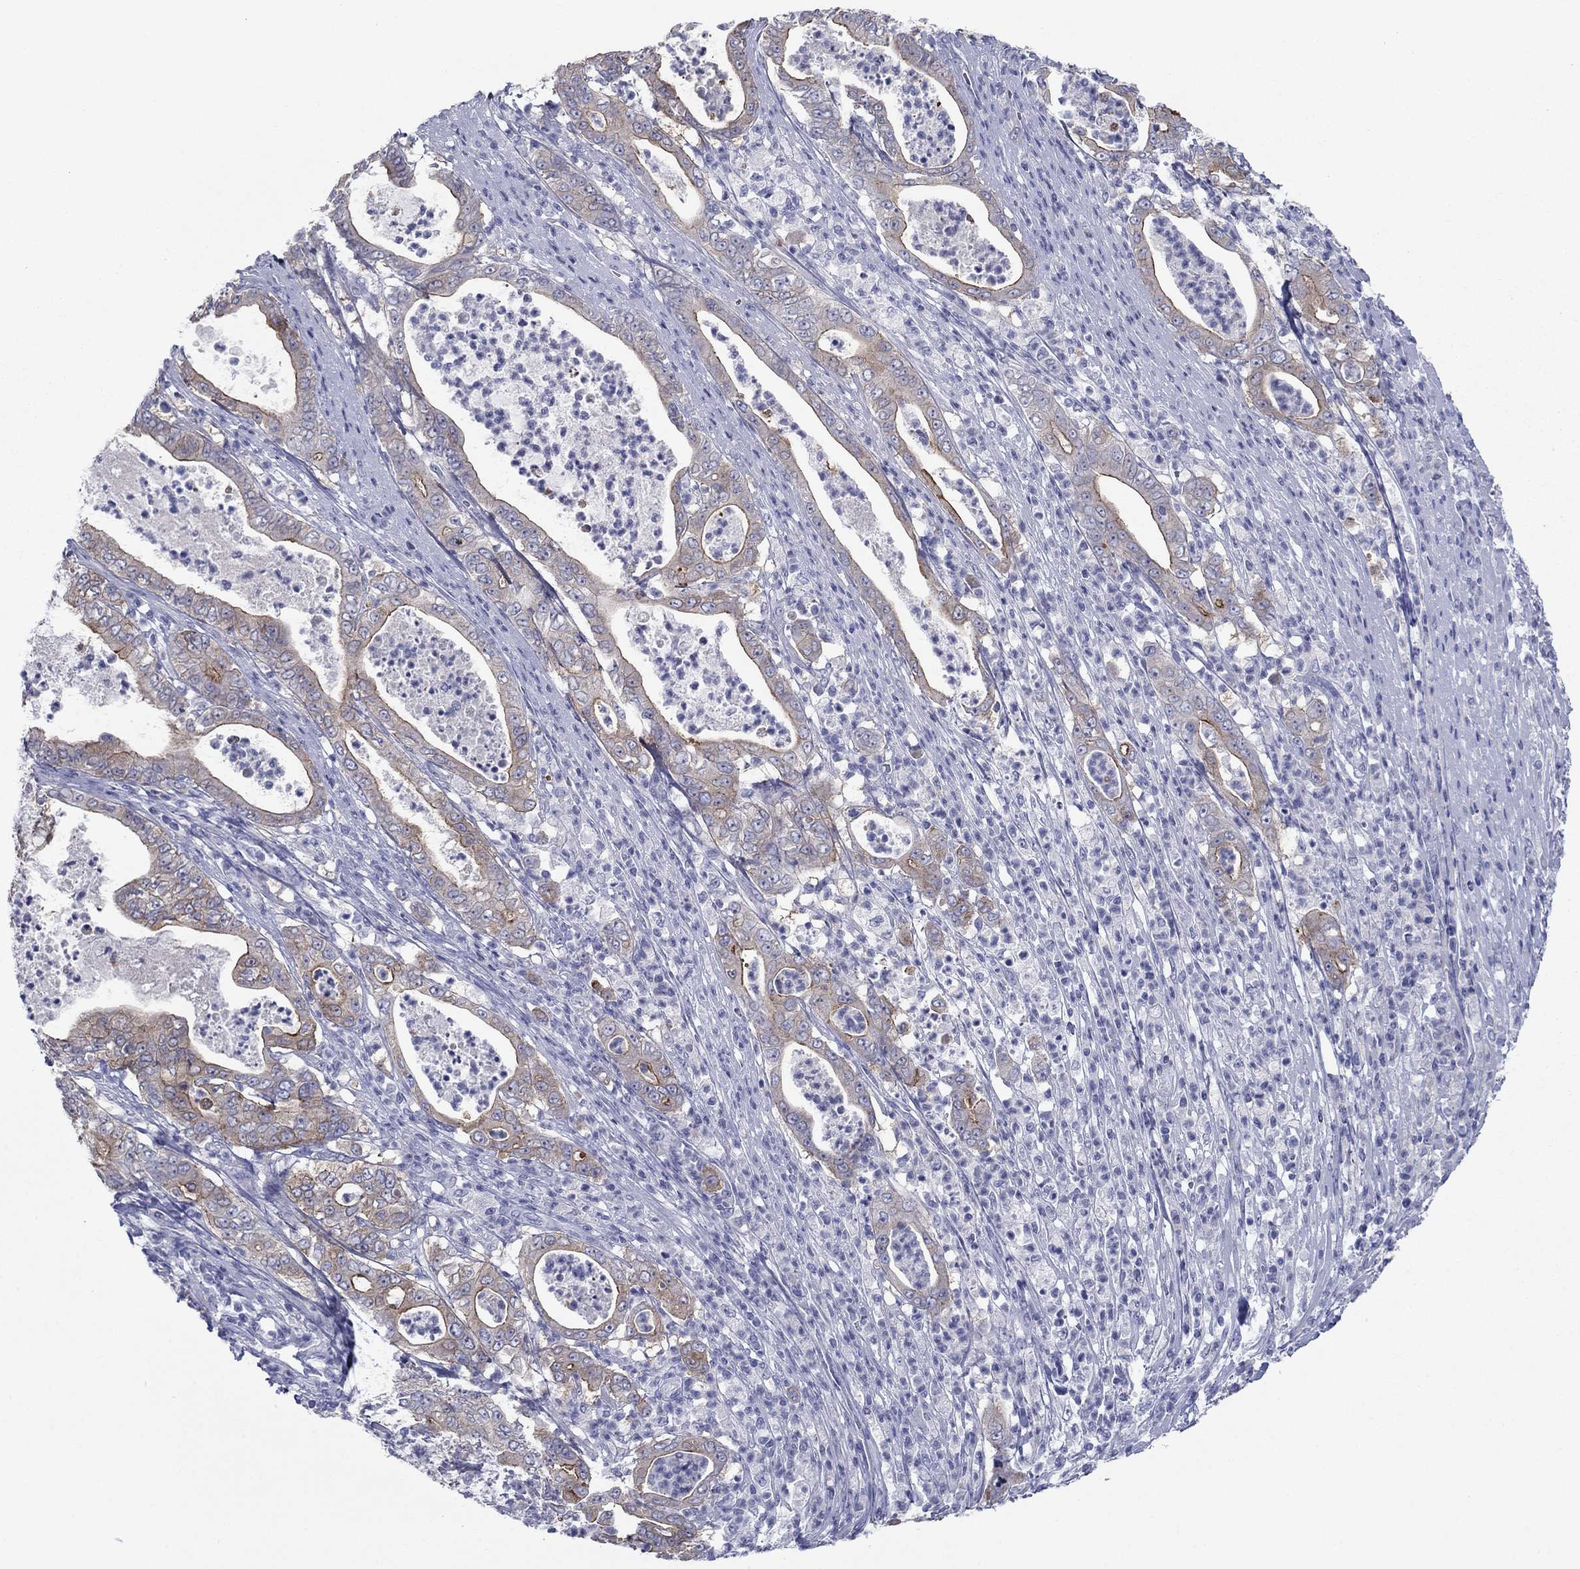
{"staining": {"intensity": "strong", "quantity": "<25%", "location": "cytoplasmic/membranous"}, "tissue": "pancreatic cancer", "cell_type": "Tumor cells", "image_type": "cancer", "snomed": [{"axis": "morphology", "description": "Adenocarcinoma, NOS"}, {"axis": "topography", "description": "Pancreas"}], "caption": "Immunohistochemical staining of human pancreatic cancer (adenocarcinoma) exhibits strong cytoplasmic/membranous protein staining in approximately <25% of tumor cells. (DAB IHC, brown staining for protein, blue staining for nuclei).", "gene": "PLS1", "patient": {"sex": "male", "age": 71}}